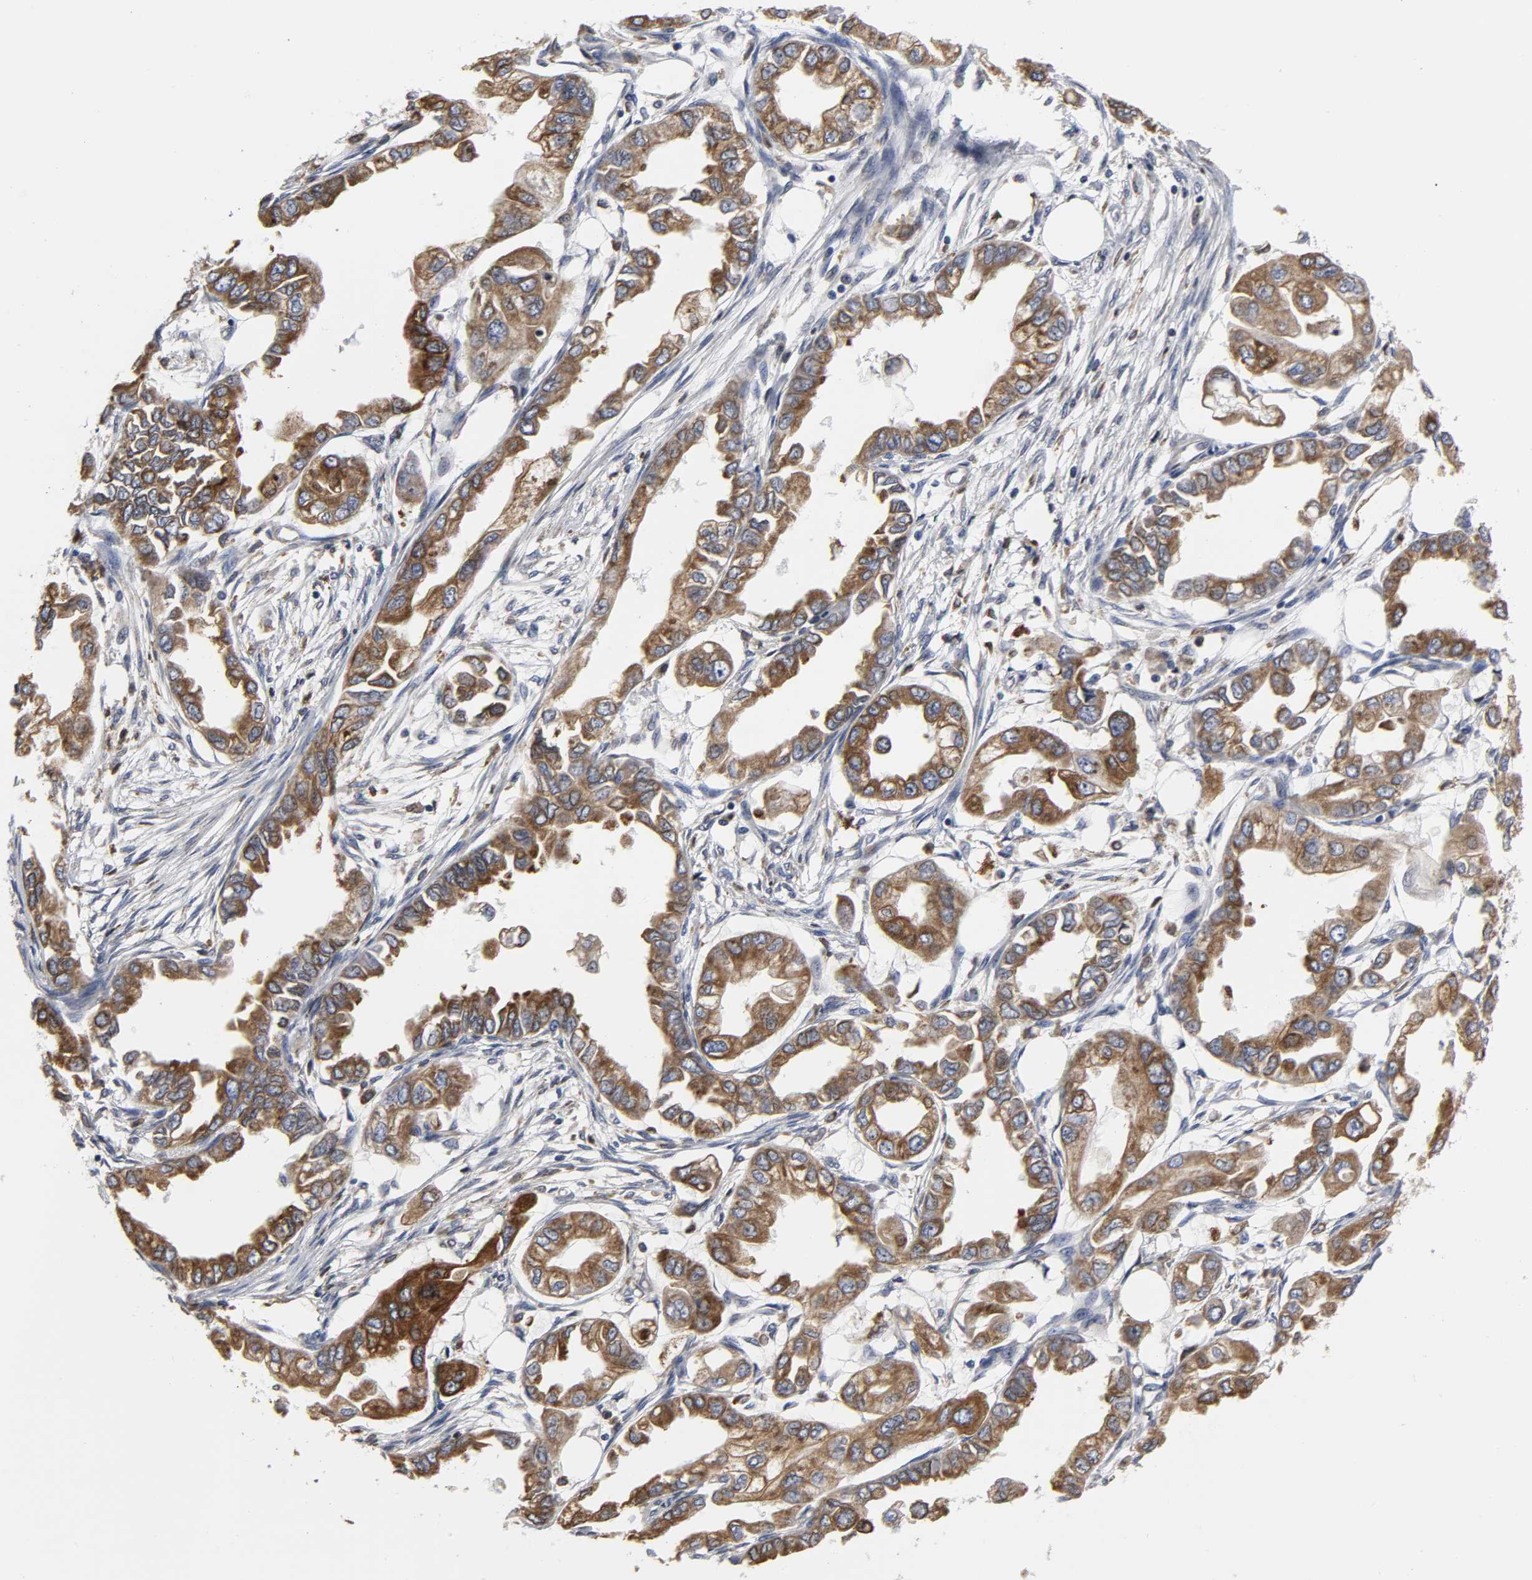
{"staining": {"intensity": "strong", "quantity": ">75%", "location": "cytoplasmic/membranous"}, "tissue": "endometrial cancer", "cell_type": "Tumor cells", "image_type": "cancer", "snomed": [{"axis": "morphology", "description": "Adenocarcinoma, NOS"}, {"axis": "topography", "description": "Endometrium"}], "caption": "Brown immunohistochemical staining in endometrial cancer (adenocarcinoma) demonstrates strong cytoplasmic/membranous expression in about >75% of tumor cells.", "gene": "HCK", "patient": {"sex": "female", "age": 67}}